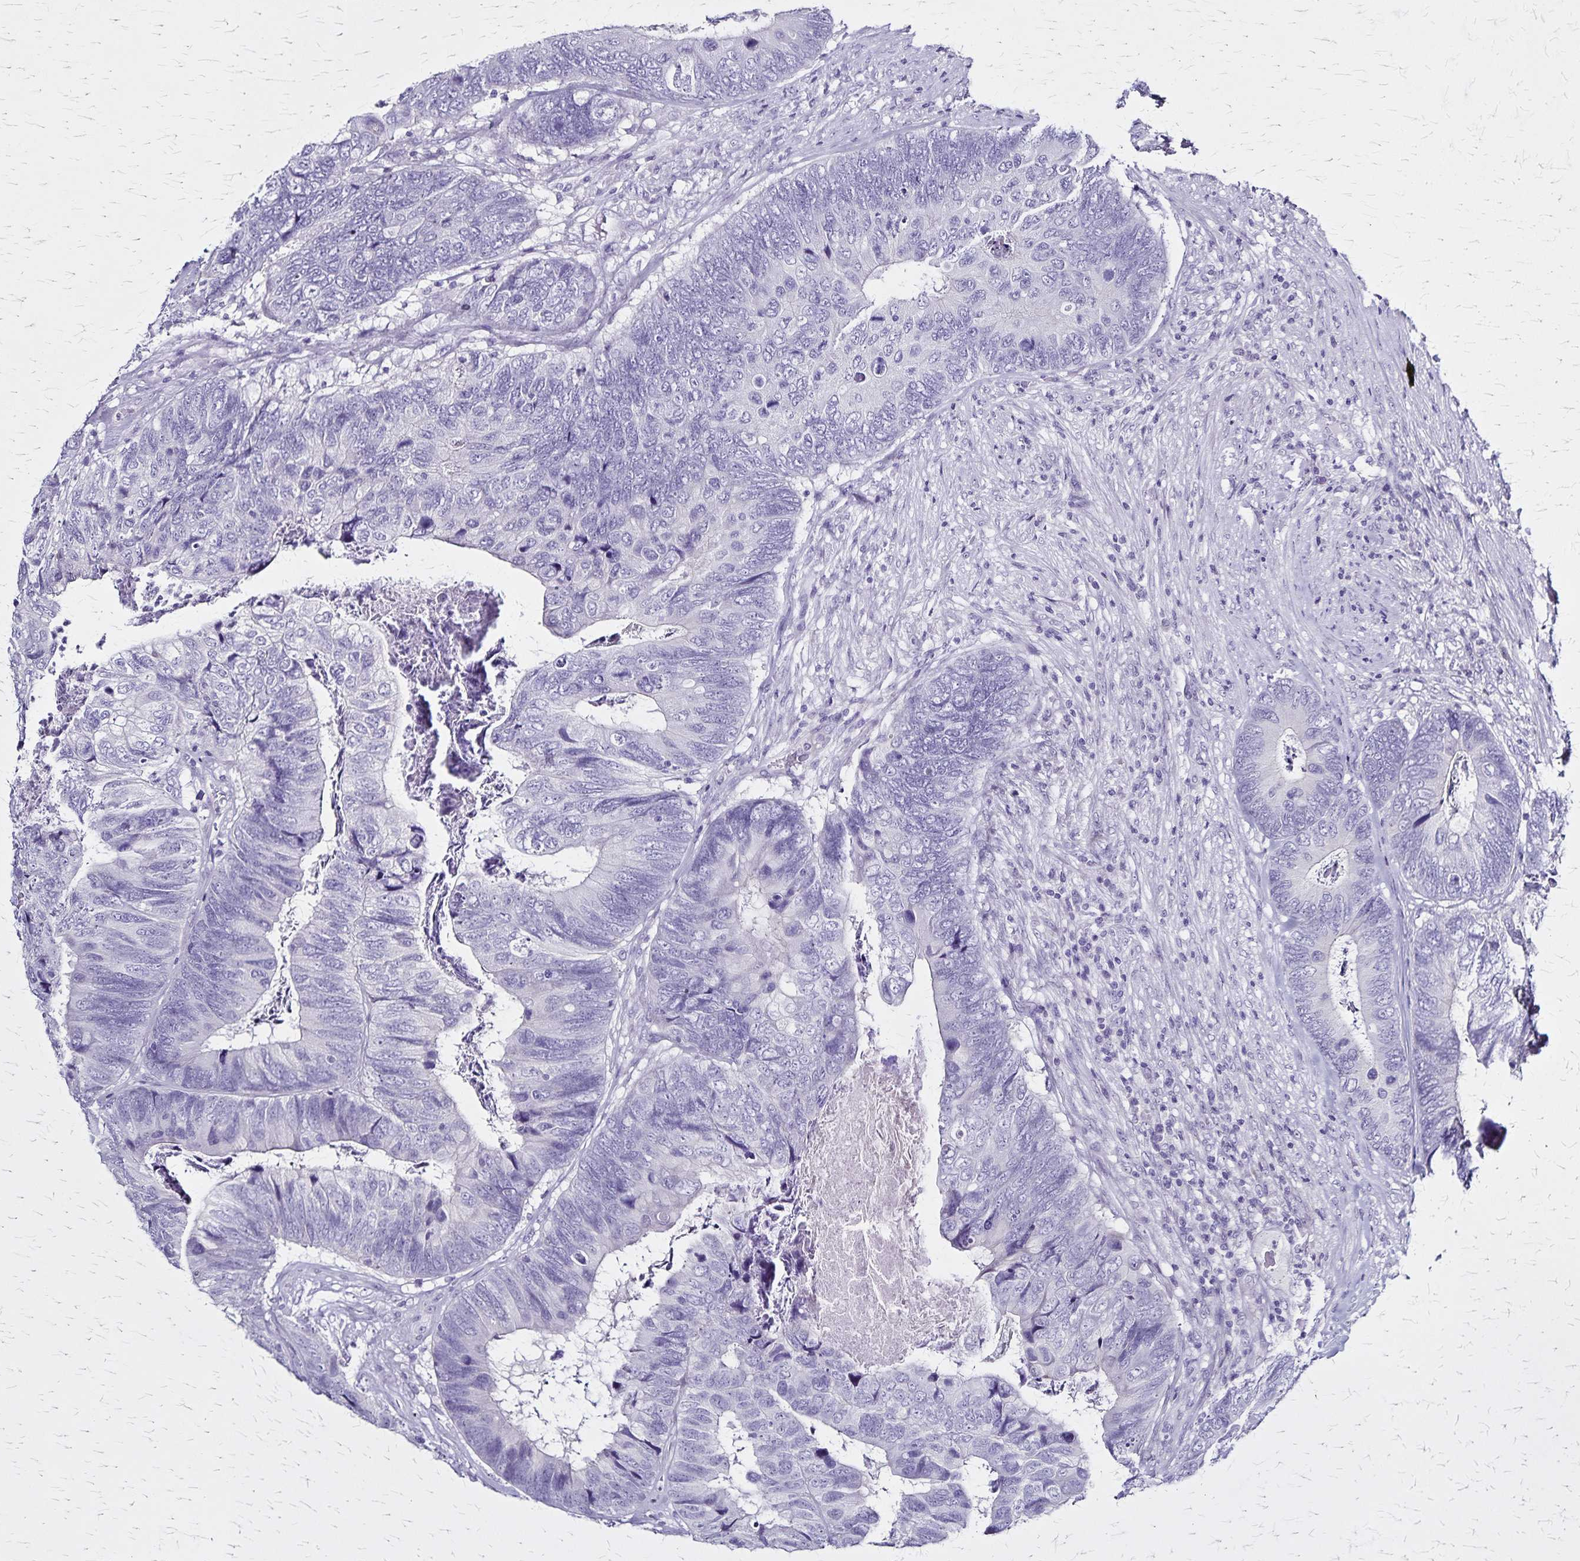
{"staining": {"intensity": "negative", "quantity": "none", "location": "none"}, "tissue": "colorectal cancer", "cell_type": "Tumor cells", "image_type": "cancer", "snomed": [{"axis": "morphology", "description": "Adenocarcinoma, NOS"}, {"axis": "topography", "description": "Colon"}], "caption": "Immunohistochemistry (IHC) photomicrograph of neoplastic tissue: human colorectal adenocarcinoma stained with DAB shows no significant protein expression in tumor cells.", "gene": "PLXNA4", "patient": {"sex": "female", "age": 67}}